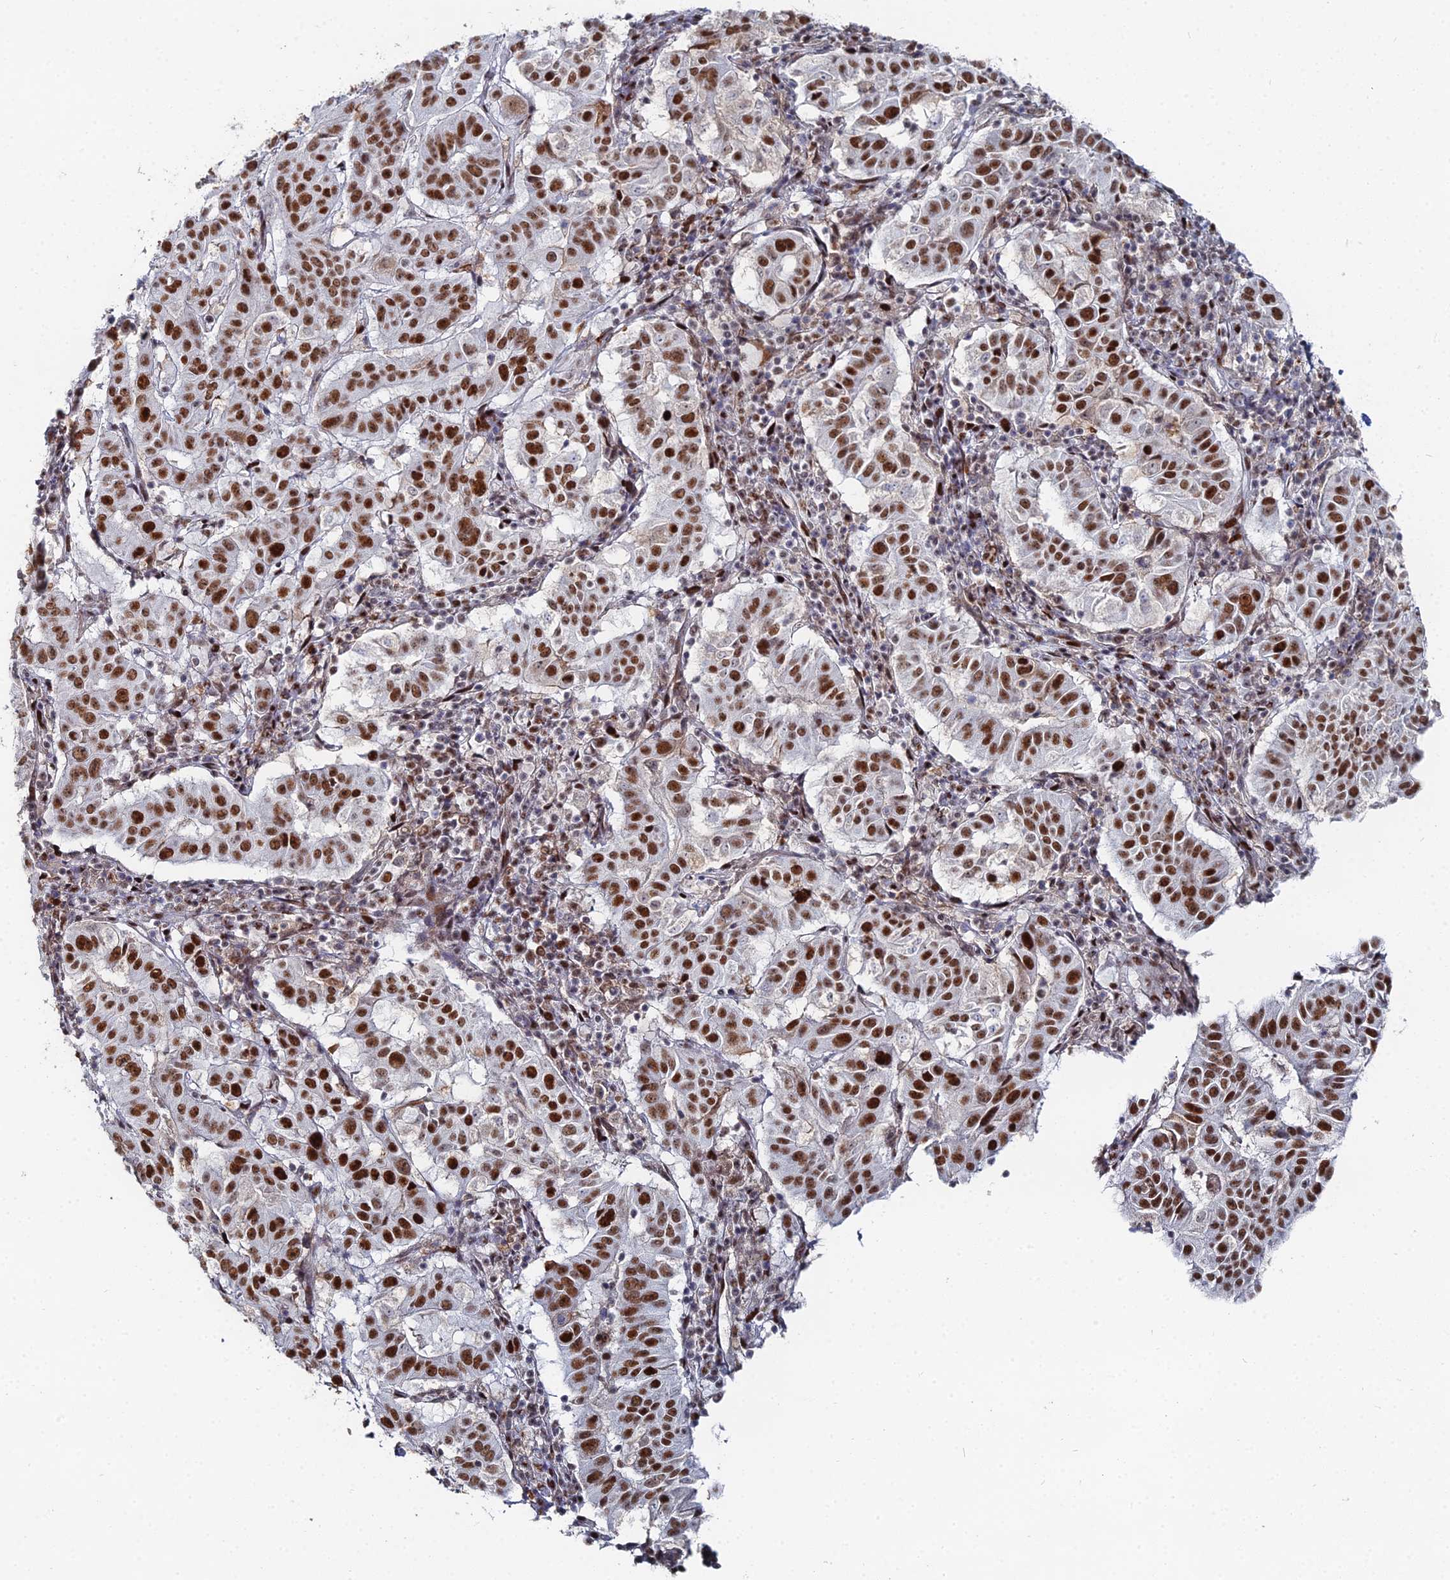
{"staining": {"intensity": "strong", "quantity": ">75%", "location": "nuclear"}, "tissue": "pancreatic cancer", "cell_type": "Tumor cells", "image_type": "cancer", "snomed": [{"axis": "morphology", "description": "Adenocarcinoma, NOS"}, {"axis": "topography", "description": "Pancreas"}], "caption": "This is an image of IHC staining of pancreatic adenocarcinoma, which shows strong expression in the nuclear of tumor cells.", "gene": "GSC2", "patient": {"sex": "male", "age": 63}}